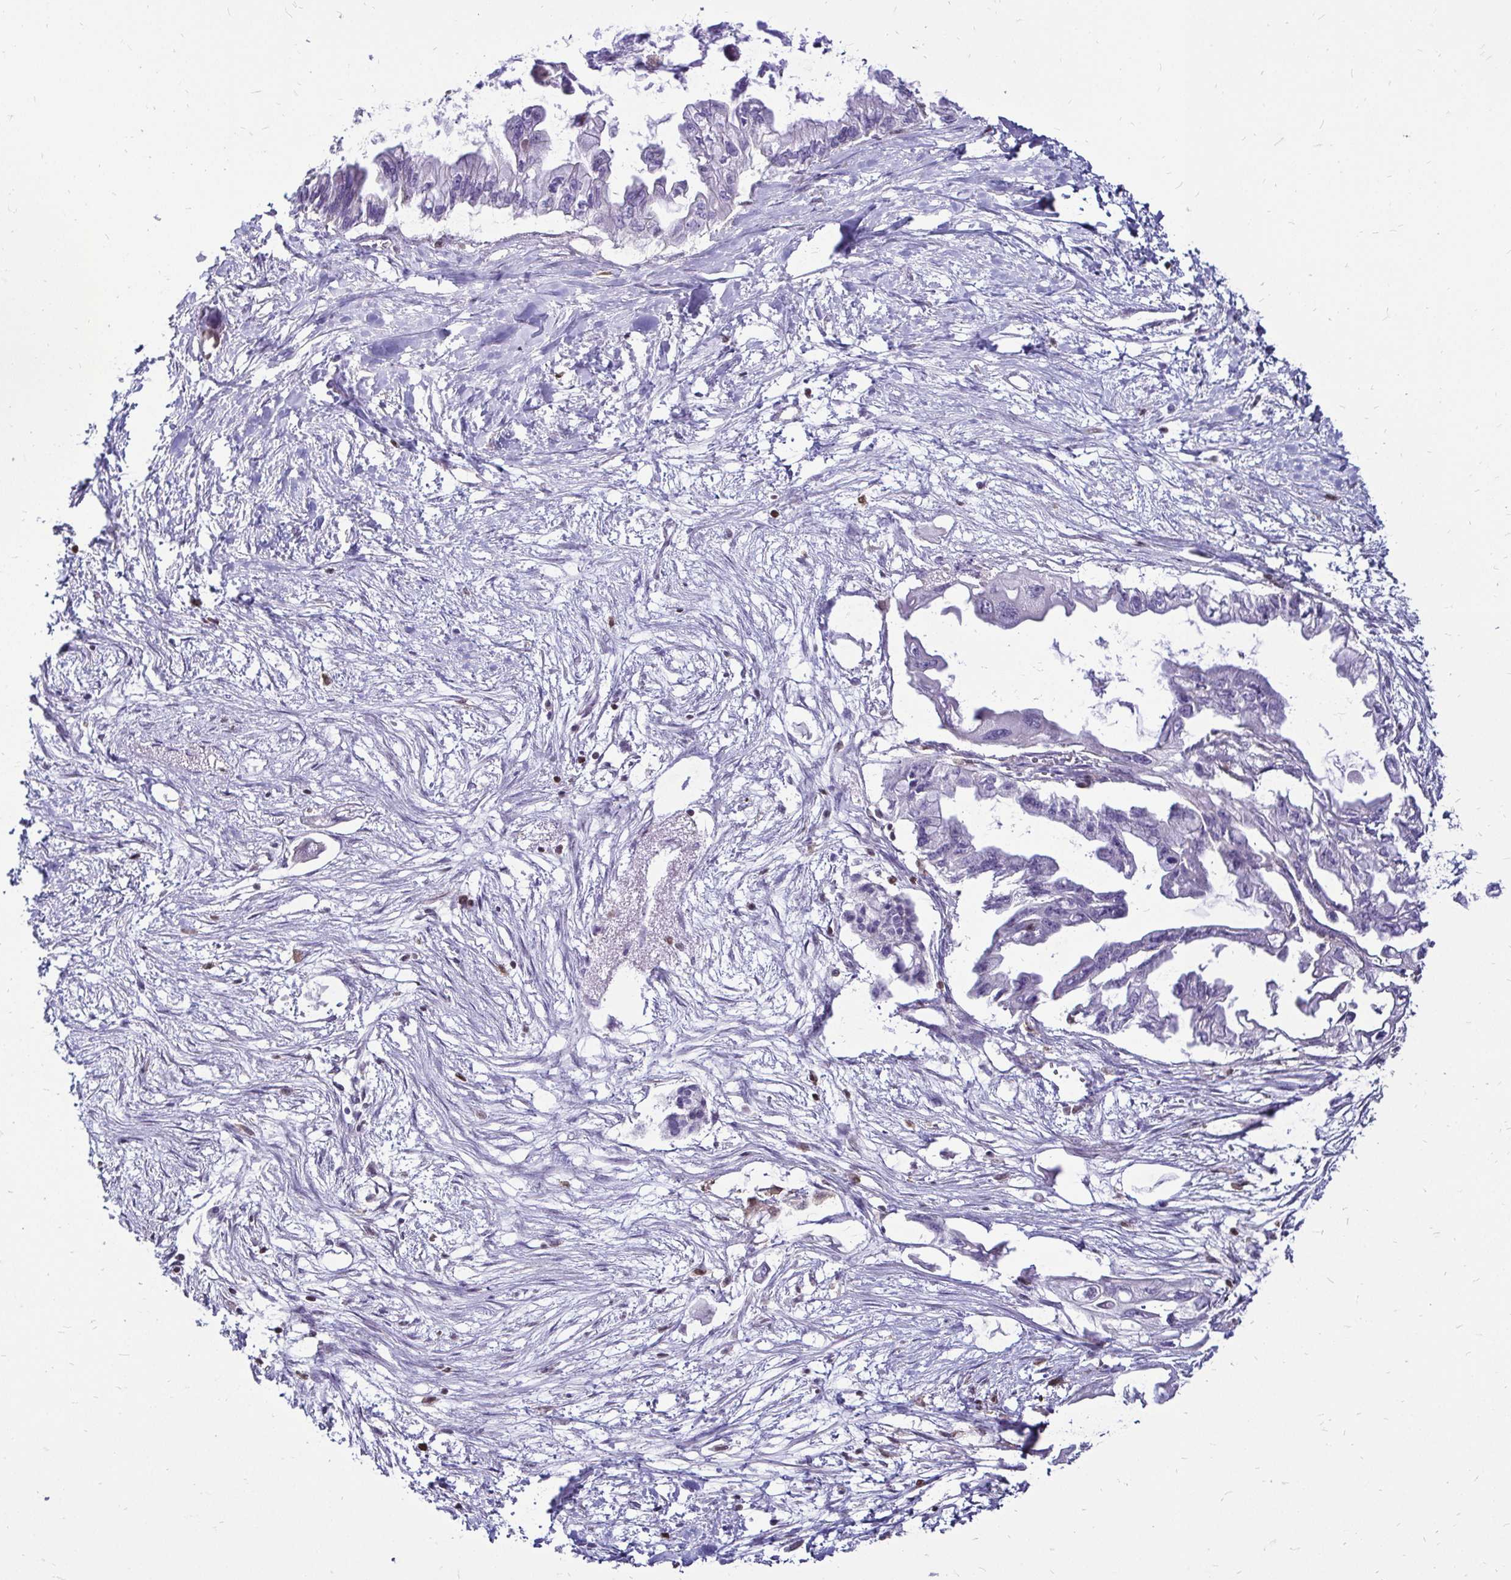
{"staining": {"intensity": "negative", "quantity": "none", "location": "none"}, "tissue": "pancreatic cancer", "cell_type": "Tumor cells", "image_type": "cancer", "snomed": [{"axis": "morphology", "description": "Adenocarcinoma, NOS"}, {"axis": "topography", "description": "Pancreas"}], "caption": "The immunohistochemistry (IHC) histopathology image has no significant staining in tumor cells of pancreatic cancer (adenocarcinoma) tissue.", "gene": "ZFP1", "patient": {"sex": "male", "age": 61}}